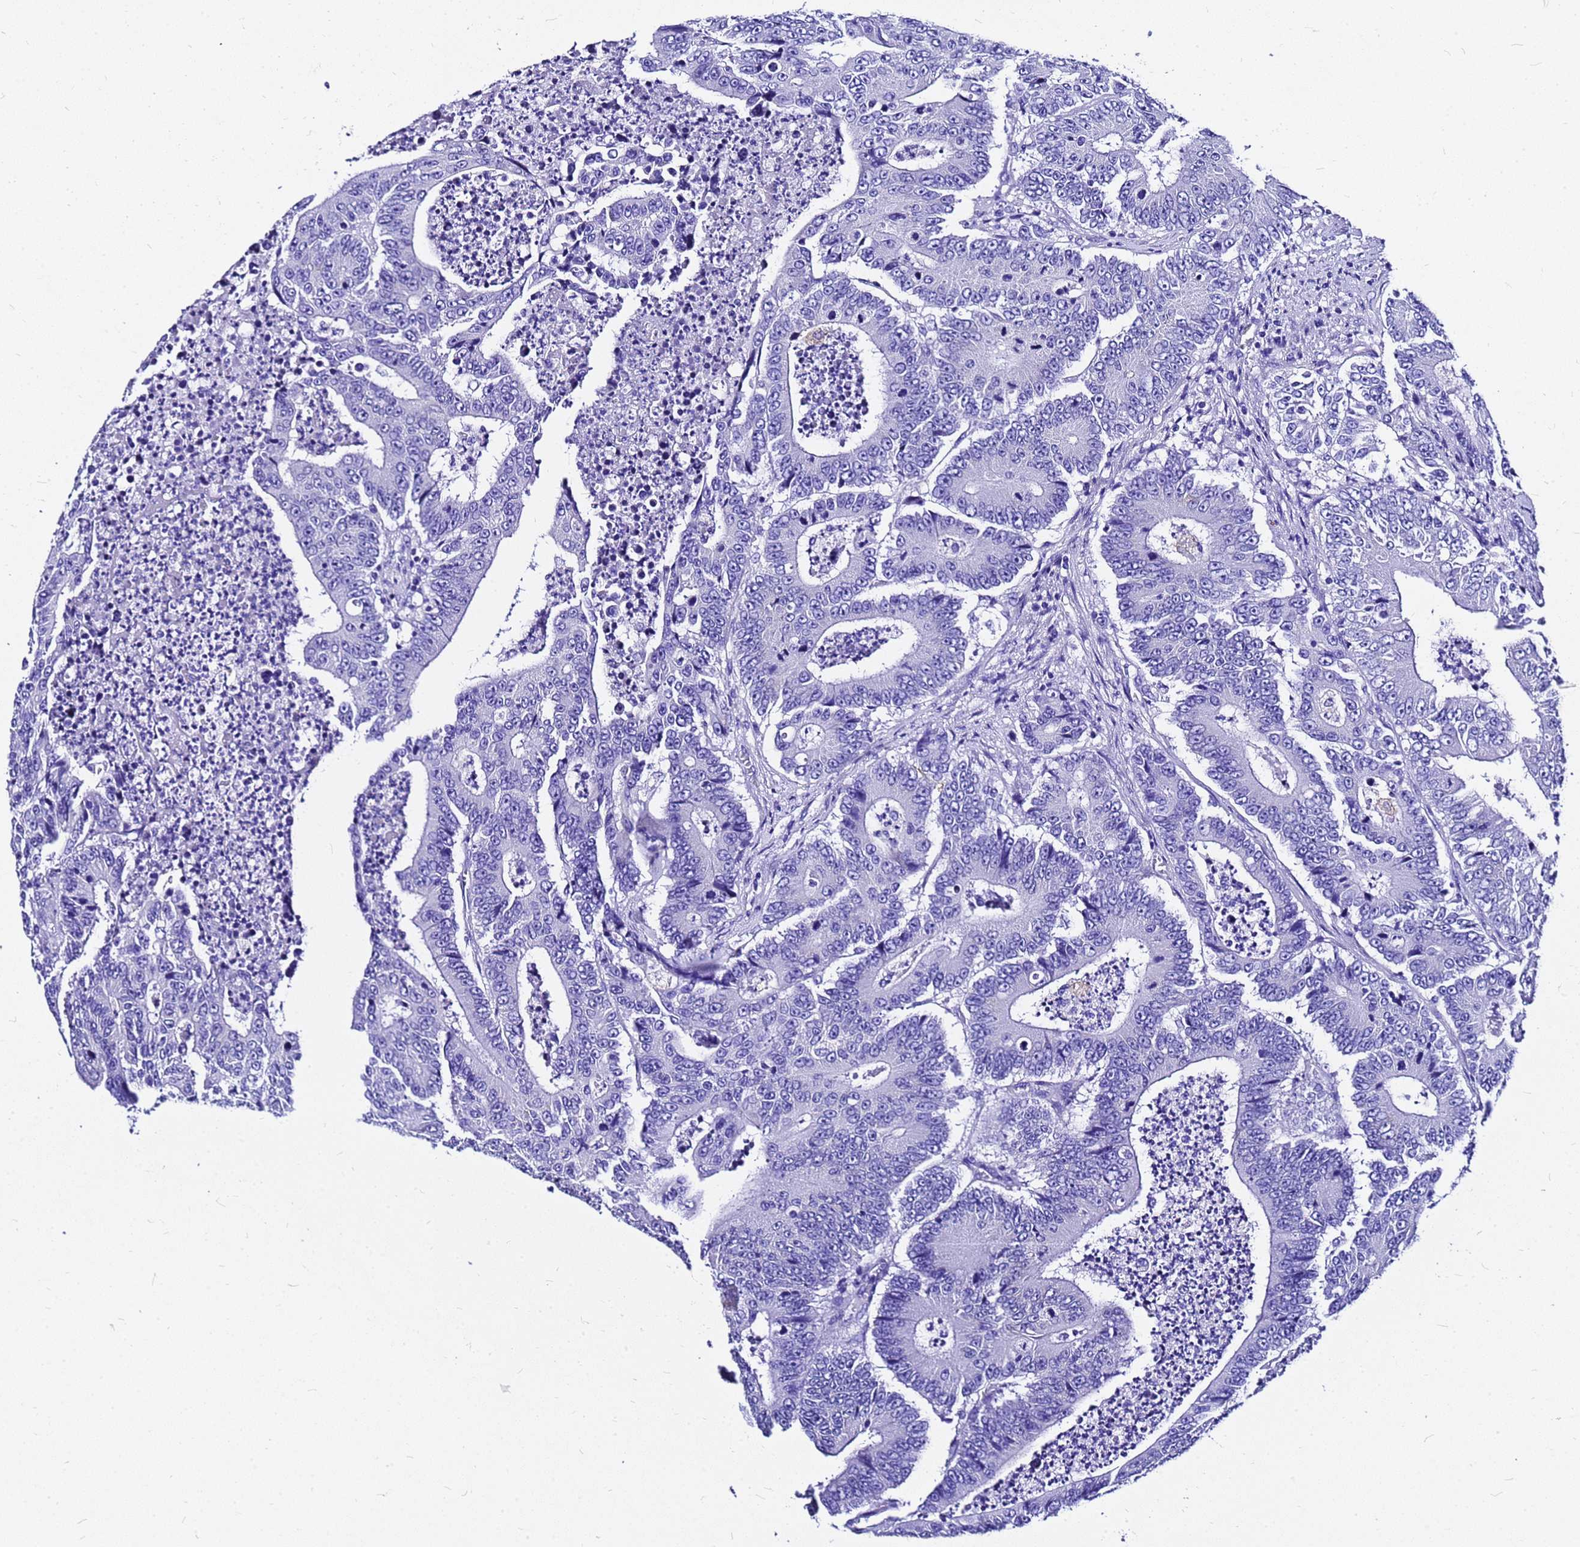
{"staining": {"intensity": "negative", "quantity": "none", "location": "none"}, "tissue": "colorectal cancer", "cell_type": "Tumor cells", "image_type": "cancer", "snomed": [{"axis": "morphology", "description": "Adenocarcinoma, NOS"}, {"axis": "topography", "description": "Colon"}], "caption": "Immunohistochemistry histopathology image of human colorectal cancer (adenocarcinoma) stained for a protein (brown), which reveals no expression in tumor cells. Nuclei are stained in blue.", "gene": "HERC4", "patient": {"sex": "male", "age": 83}}